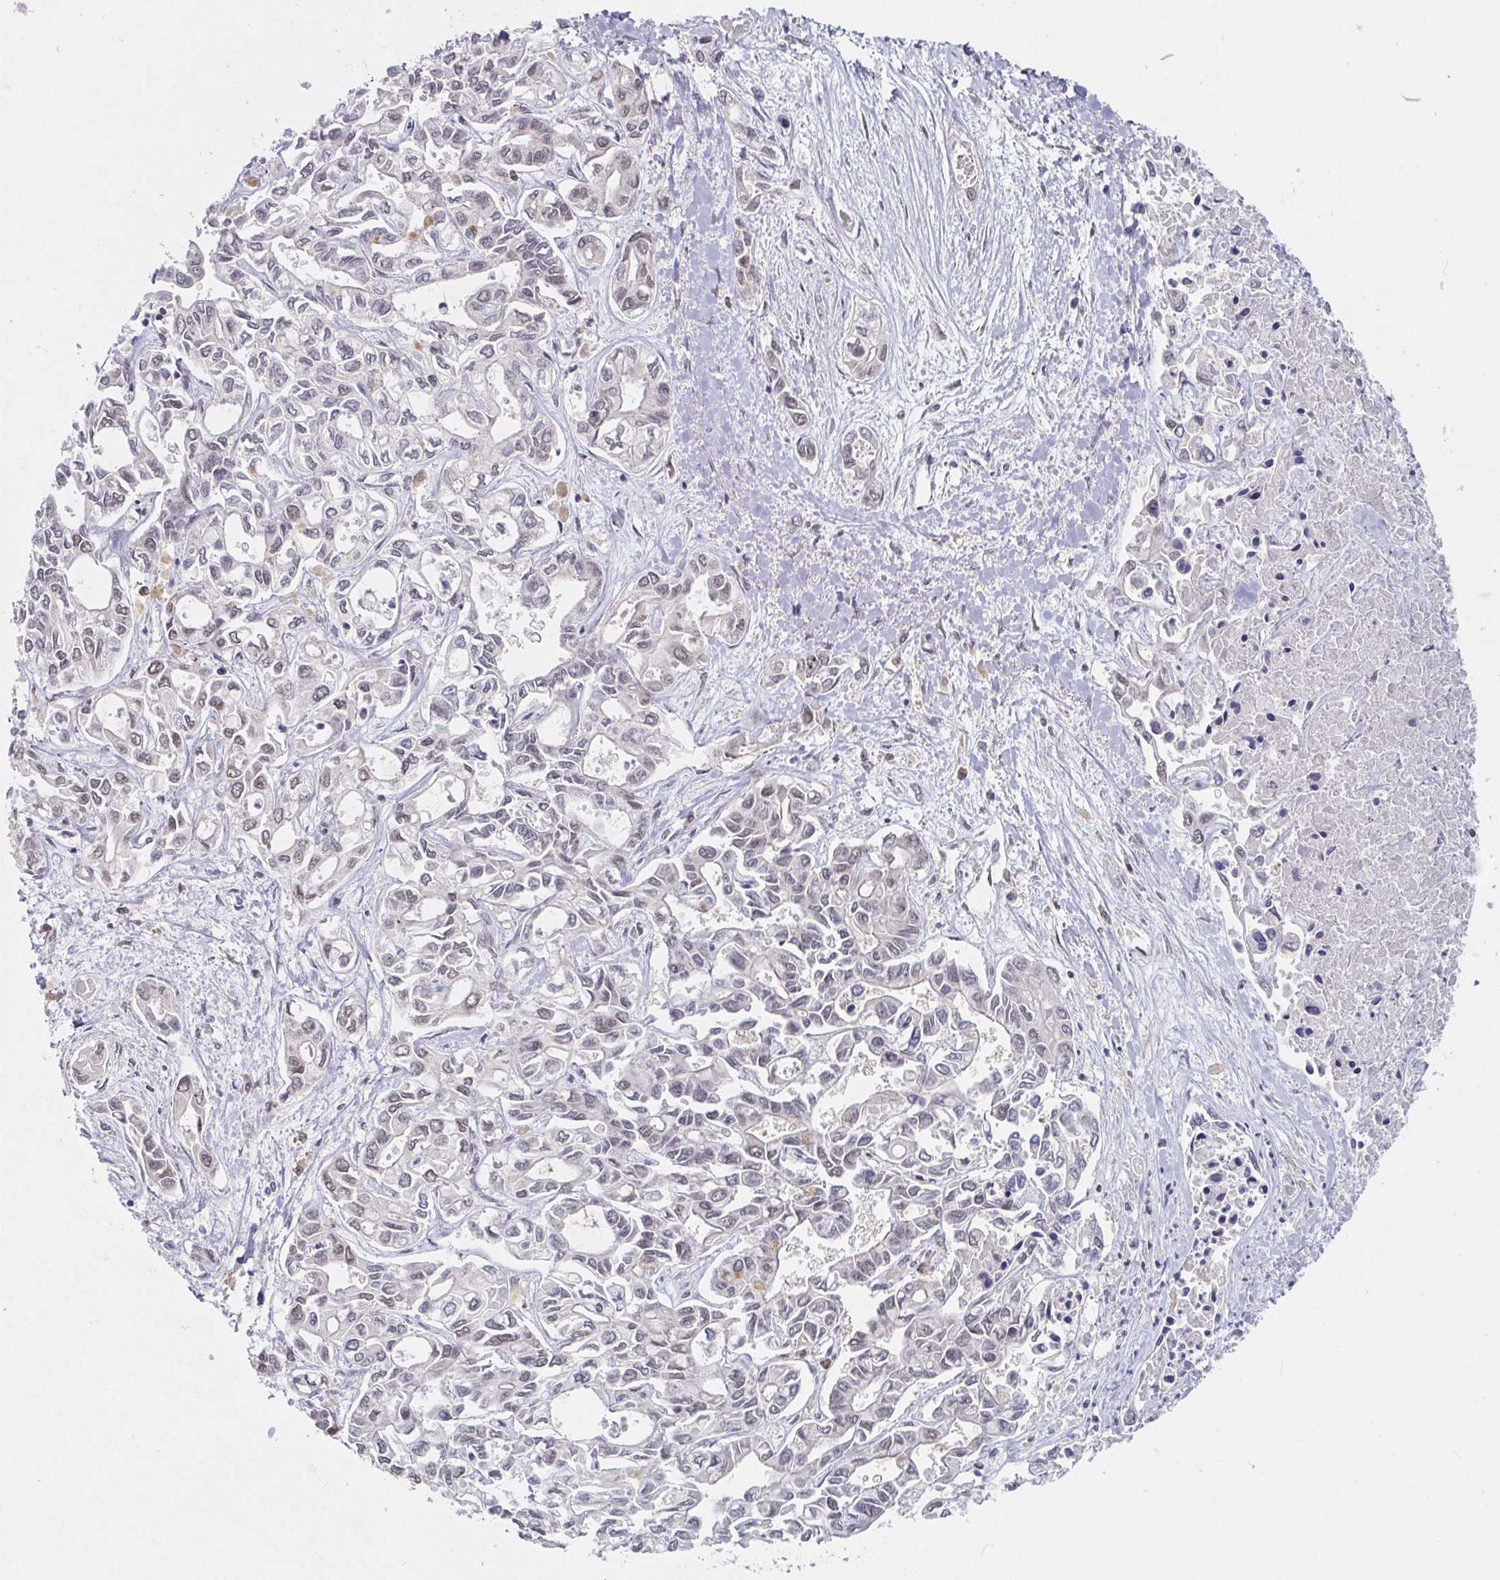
{"staining": {"intensity": "weak", "quantity": "<25%", "location": "cytoplasmic/membranous,nuclear"}, "tissue": "liver cancer", "cell_type": "Tumor cells", "image_type": "cancer", "snomed": [{"axis": "morphology", "description": "Cholangiocarcinoma"}, {"axis": "topography", "description": "Liver"}], "caption": "DAB (3,3'-diaminobenzidine) immunohistochemical staining of human liver cholangiocarcinoma exhibits no significant expression in tumor cells. (DAB immunohistochemistry visualized using brightfield microscopy, high magnification).", "gene": "ALG1", "patient": {"sex": "female", "age": 64}}